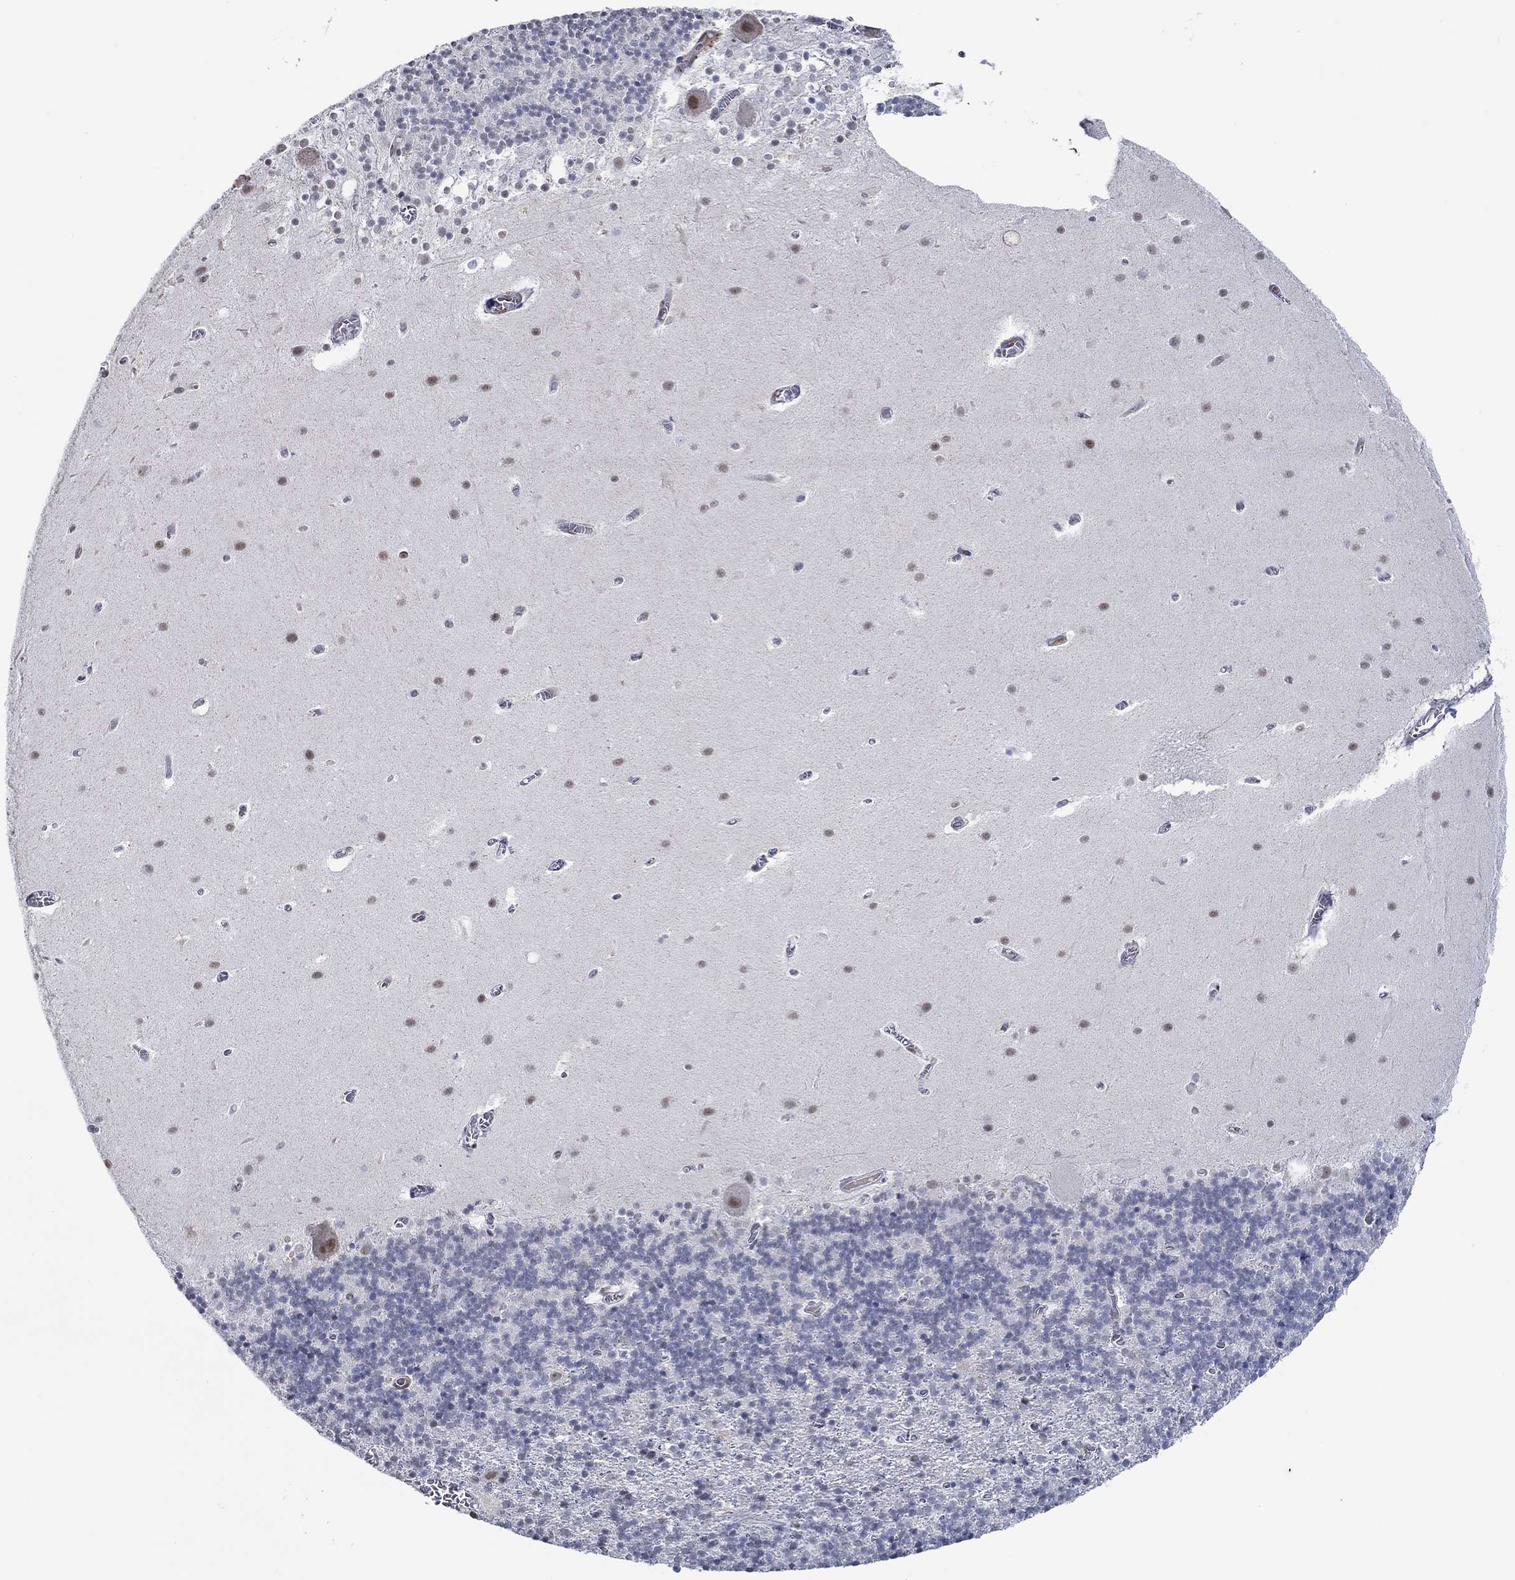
{"staining": {"intensity": "negative", "quantity": "none", "location": "none"}, "tissue": "cerebellum", "cell_type": "Cells in granular layer", "image_type": "normal", "snomed": [{"axis": "morphology", "description": "Normal tissue, NOS"}, {"axis": "topography", "description": "Cerebellum"}], "caption": "Protein analysis of unremarkable cerebellum demonstrates no significant positivity in cells in granular layer.", "gene": "GATA2", "patient": {"sex": "male", "age": 70}}